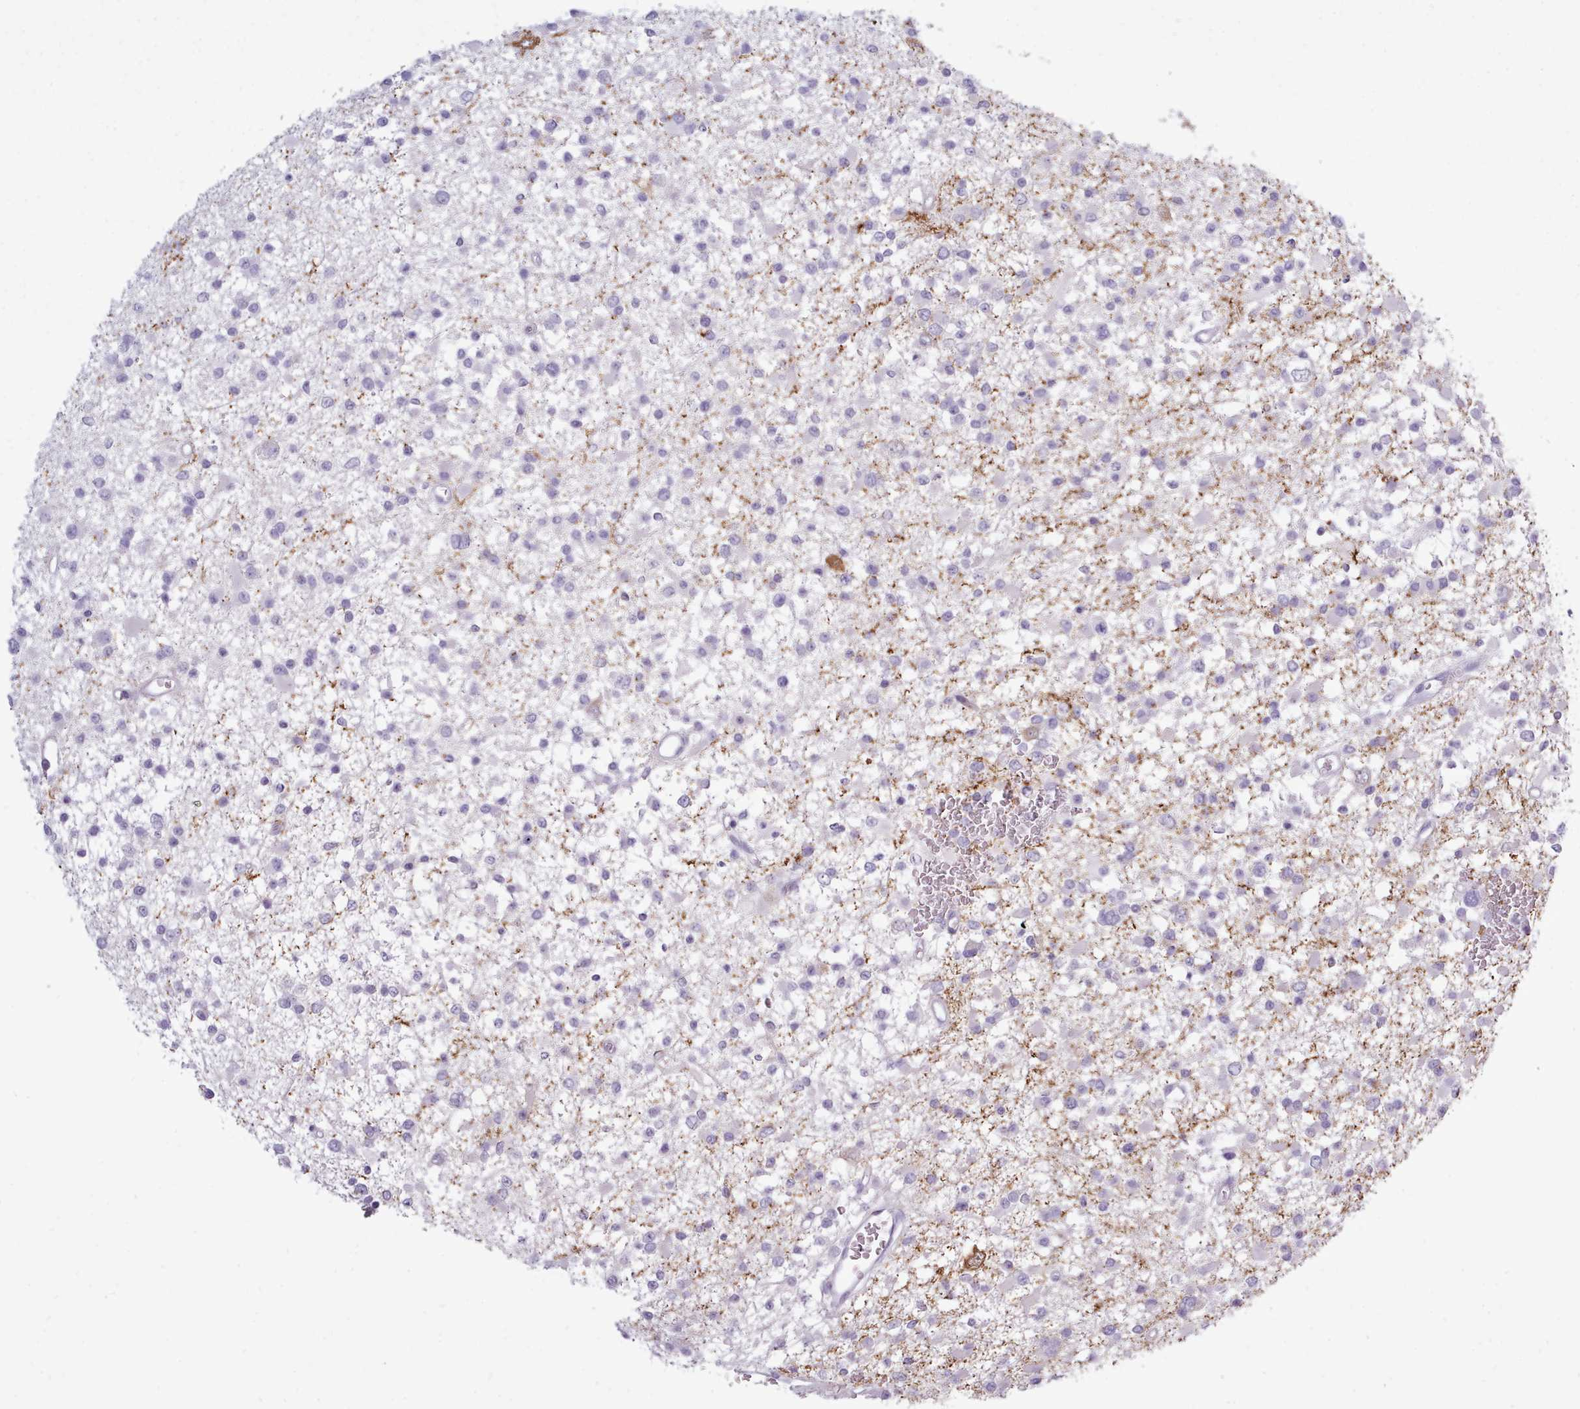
{"staining": {"intensity": "negative", "quantity": "none", "location": "none"}, "tissue": "glioma", "cell_type": "Tumor cells", "image_type": "cancer", "snomed": [{"axis": "morphology", "description": "Glioma, malignant, Low grade"}, {"axis": "topography", "description": "Brain"}], "caption": "Protein analysis of low-grade glioma (malignant) reveals no significant staining in tumor cells.", "gene": "BDKRB2", "patient": {"sex": "female", "age": 22}}